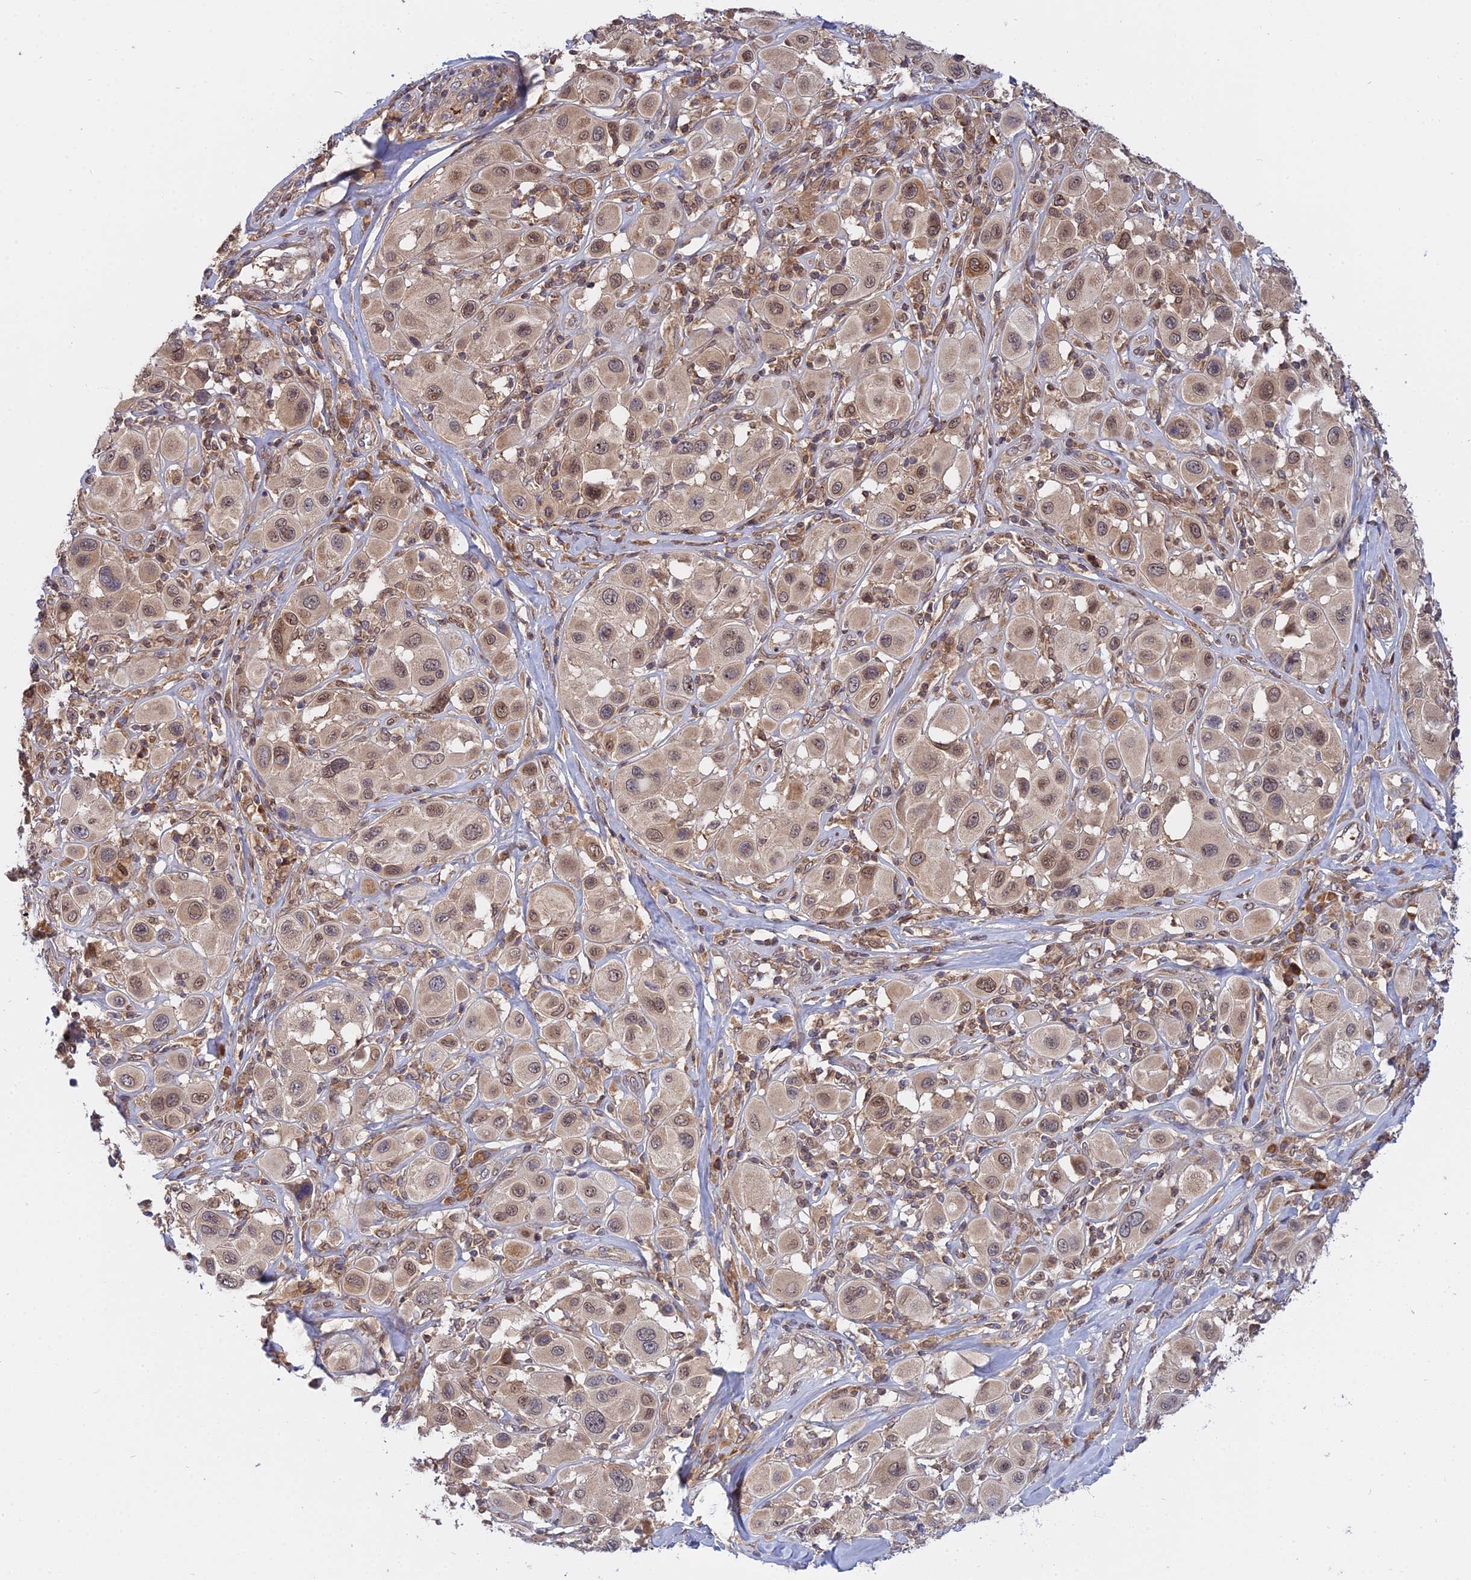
{"staining": {"intensity": "weak", "quantity": "25%-75%", "location": "cytoplasmic/membranous,nuclear"}, "tissue": "melanoma", "cell_type": "Tumor cells", "image_type": "cancer", "snomed": [{"axis": "morphology", "description": "Malignant melanoma, Metastatic site"}, {"axis": "topography", "description": "Skin"}], "caption": "Malignant melanoma (metastatic site) tissue demonstrates weak cytoplasmic/membranous and nuclear staining in approximately 25%-75% of tumor cells", "gene": "IL21R", "patient": {"sex": "male", "age": 41}}